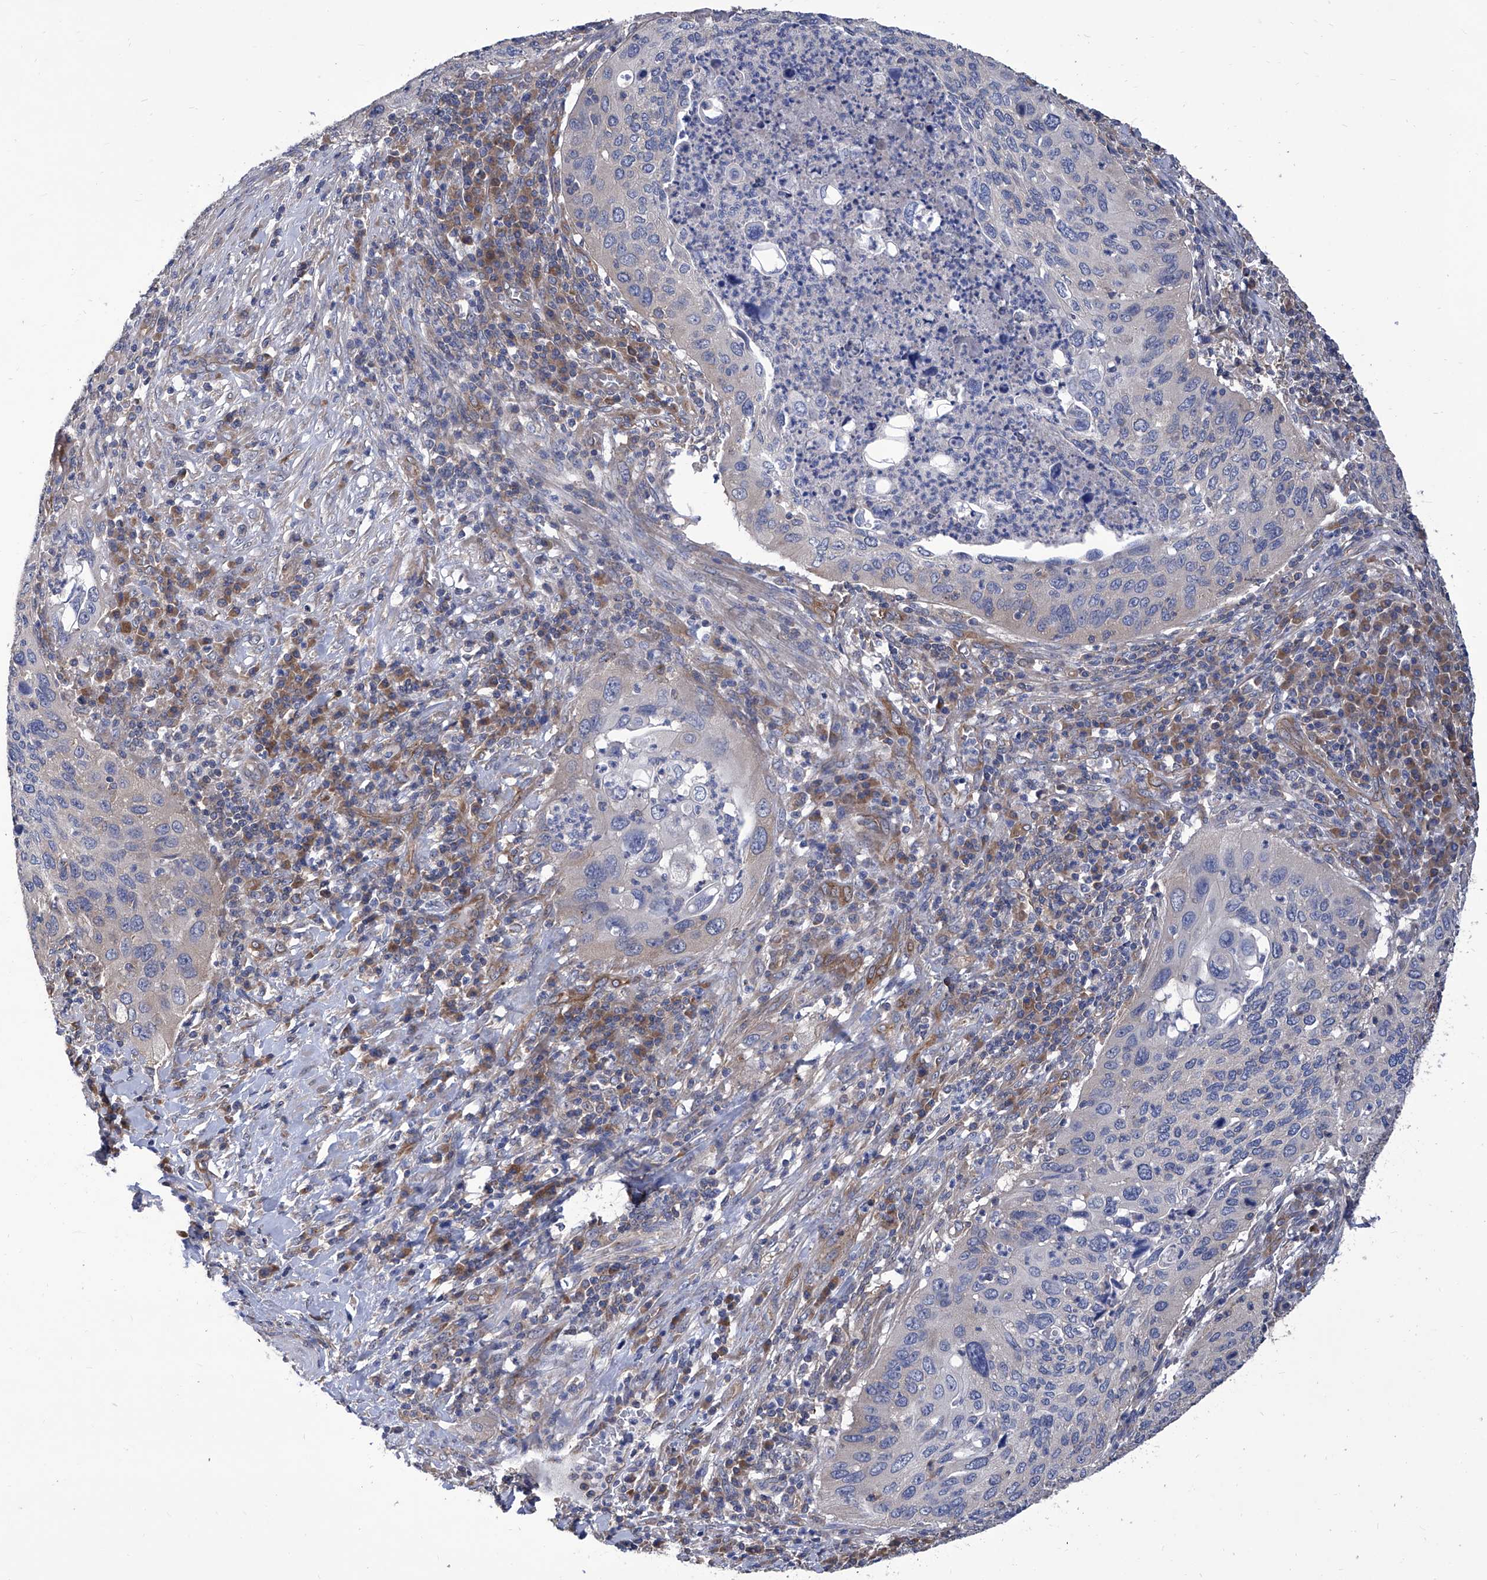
{"staining": {"intensity": "weak", "quantity": "<25%", "location": "cytoplasmic/membranous"}, "tissue": "cervical cancer", "cell_type": "Tumor cells", "image_type": "cancer", "snomed": [{"axis": "morphology", "description": "Squamous cell carcinoma, NOS"}, {"axis": "topography", "description": "Cervix"}], "caption": "DAB (3,3'-diaminobenzidine) immunohistochemical staining of human squamous cell carcinoma (cervical) exhibits no significant expression in tumor cells.", "gene": "TJAP1", "patient": {"sex": "female", "age": 38}}